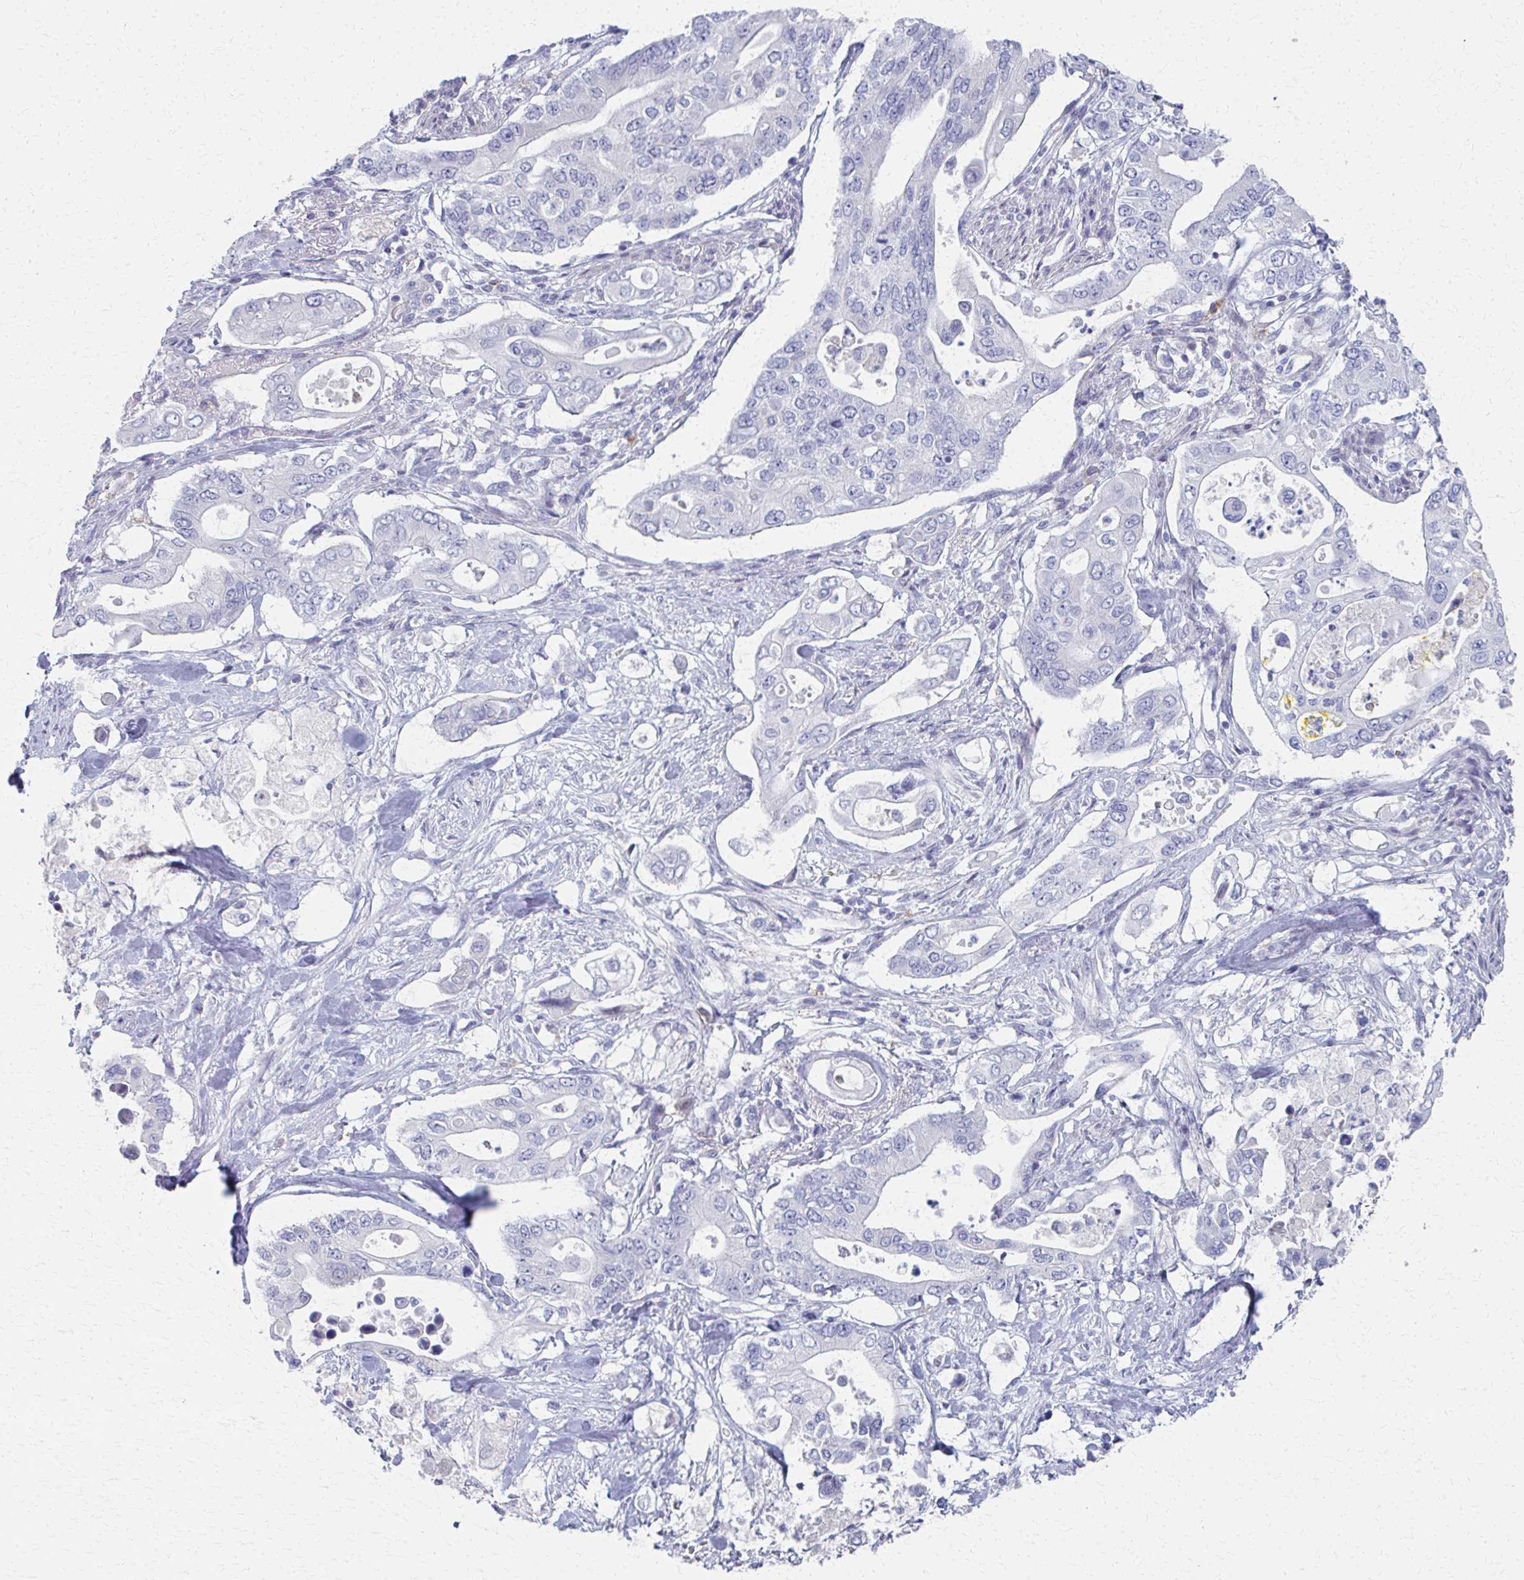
{"staining": {"intensity": "negative", "quantity": "none", "location": "none"}, "tissue": "pancreatic cancer", "cell_type": "Tumor cells", "image_type": "cancer", "snomed": [{"axis": "morphology", "description": "Adenocarcinoma, NOS"}, {"axis": "topography", "description": "Pancreas"}], "caption": "Tumor cells are negative for brown protein staining in pancreatic cancer. Nuclei are stained in blue.", "gene": "MS4A2", "patient": {"sex": "female", "age": 63}}